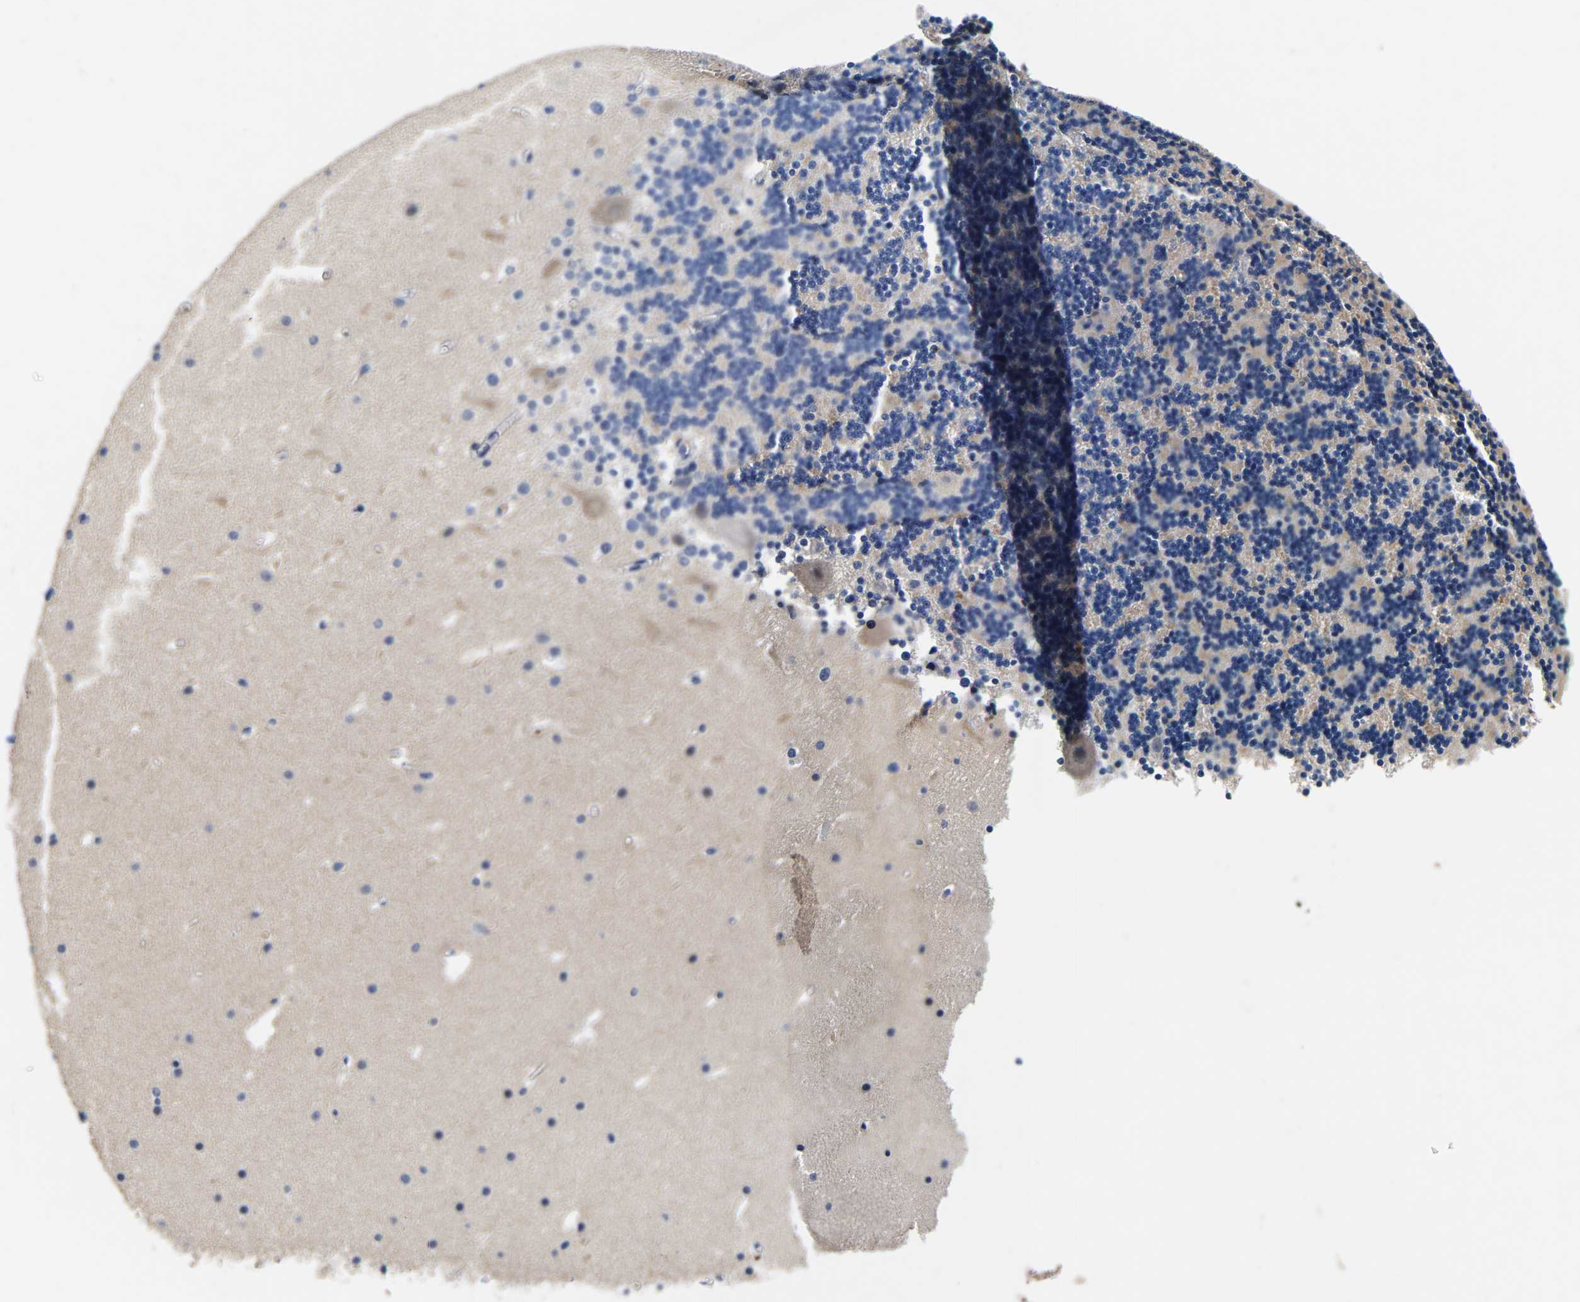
{"staining": {"intensity": "negative", "quantity": "none", "location": "none"}, "tissue": "cerebellum", "cell_type": "Cells in granular layer", "image_type": "normal", "snomed": [{"axis": "morphology", "description": "Normal tissue, NOS"}, {"axis": "topography", "description": "Cerebellum"}], "caption": "Micrograph shows no significant protein staining in cells in granular layer of normal cerebellum. (DAB (3,3'-diaminobenzidine) immunohistochemistry, high magnification).", "gene": "RAB27B", "patient": {"sex": "male", "age": 45}}